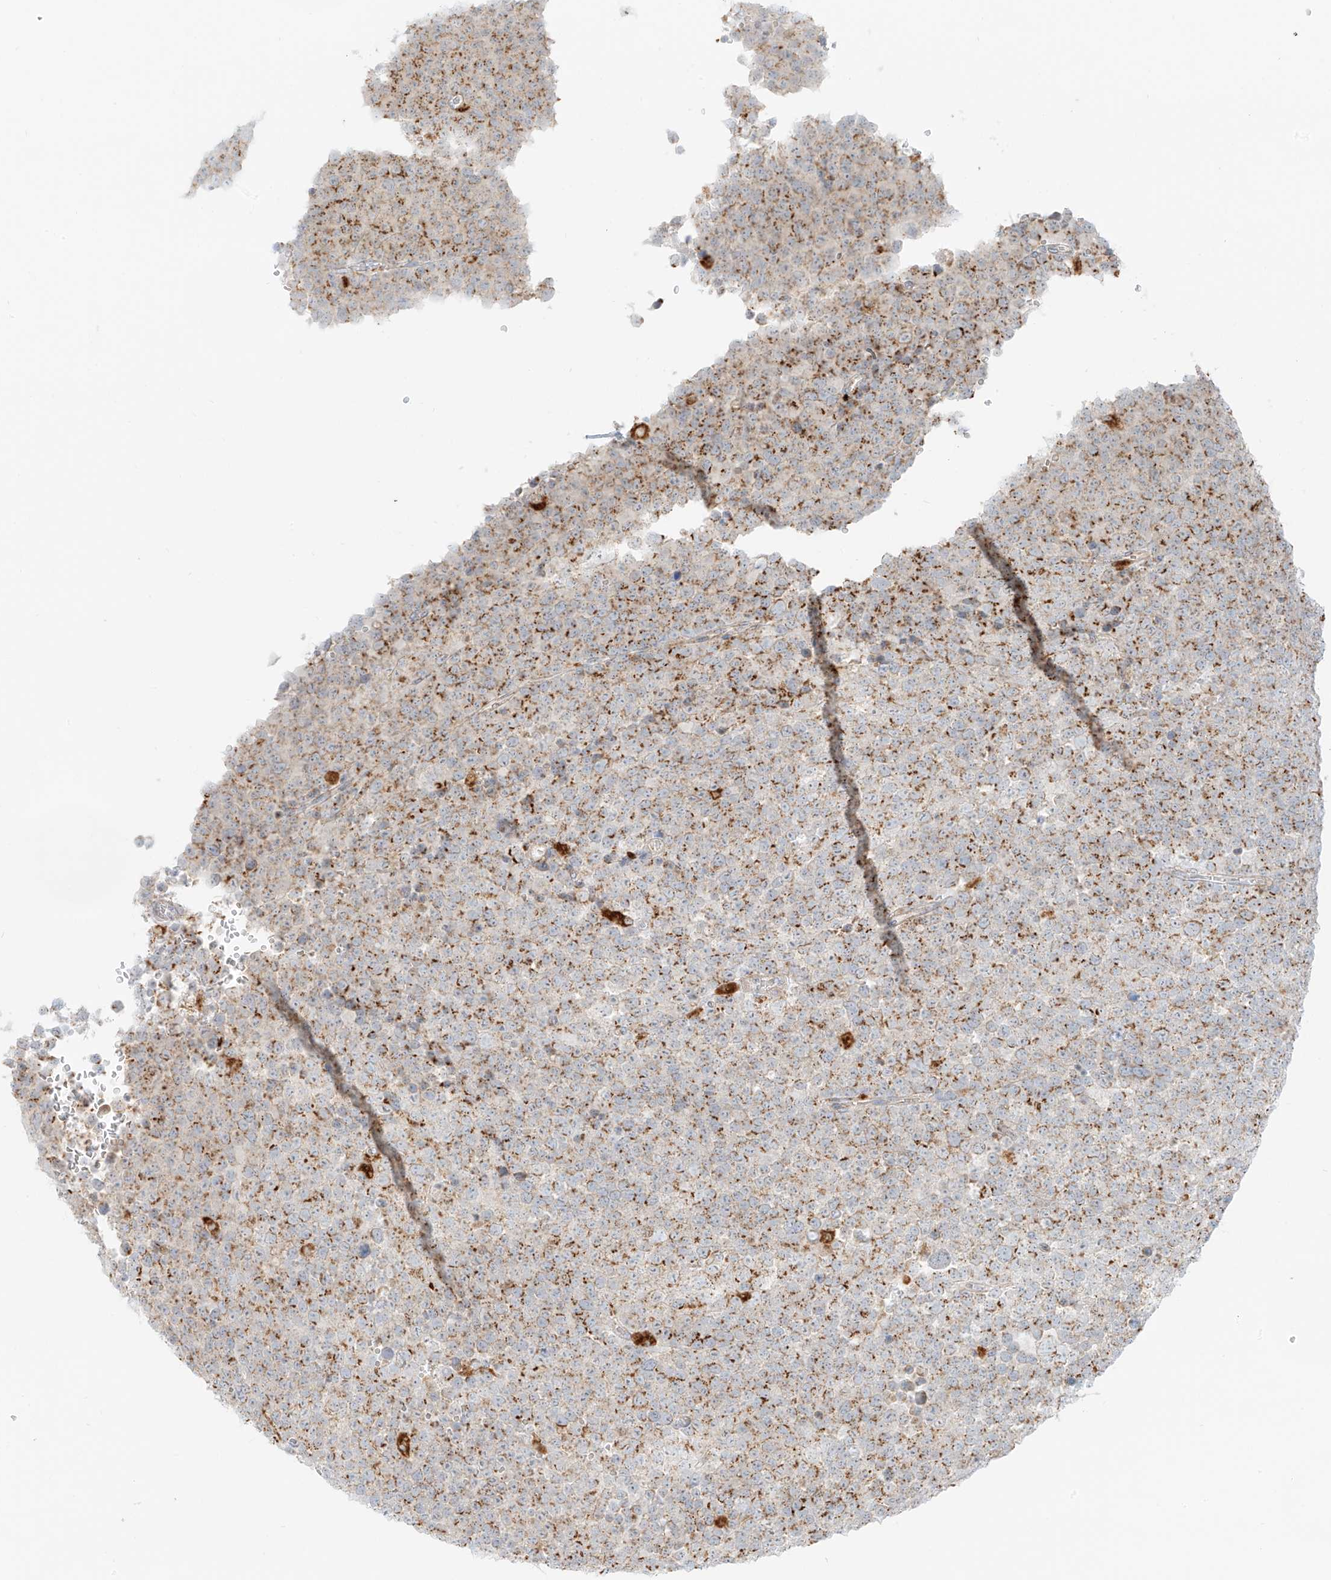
{"staining": {"intensity": "moderate", "quantity": ">75%", "location": "cytoplasmic/membranous"}, "tissue": "testis cancer", "cell_type": "Tumor cells", "image_type": "cancer", "snomed": [{"axis": "morphology", "description": "Seminoma, NOS"}, {"axis": "topography", "description": "Testis"}], "caption": "Testis seminoma tissue reveals moderate cytoplasmic/membranous expression in about >75% of tumor cells, visualized by immunohistochemistry.", "gene": "SLC35F6", "patient": {"sex": "male", "age": 71}}